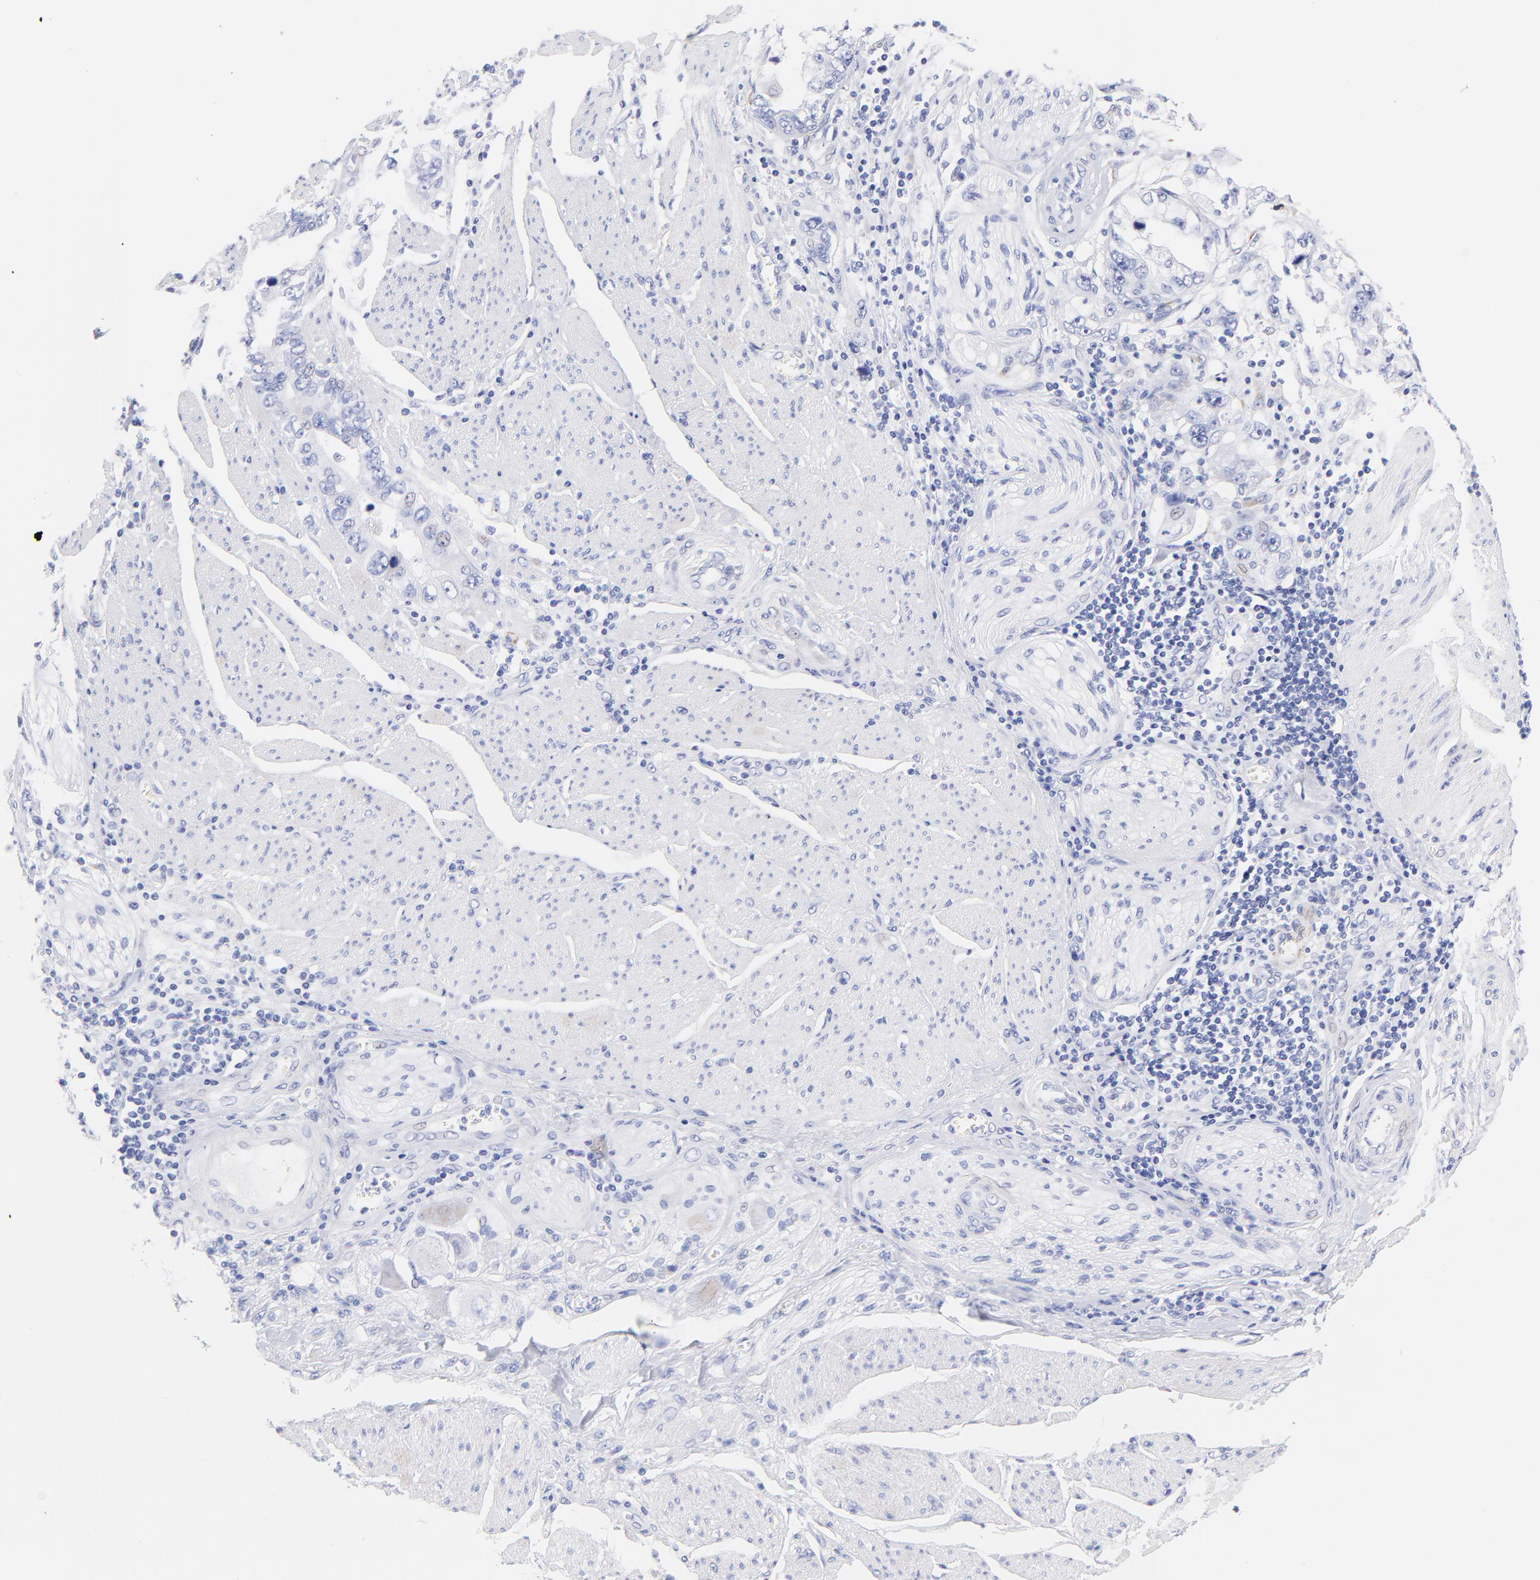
{"staining": {"intensity": "negative", "quantity": "none", "location": "none"}, "tissue": "stomach cancer", "cell_type": "Tumor cells", "image_type": "cancer", "snomed": [{"axis": "morphology", "description": "Adenocarcinoma, NOS"}, {"axis": "topography", "description": "Pancreas"}, {"axis": "topography", "description": "Stomach, upper"}], "caption": "A micrograph of stomach adenocarcinoma stained for a protein exhibits no brown staining in tumor cells.", "gene": "C1QTNF6", "patient": {"sex": "male", "age": 77}}